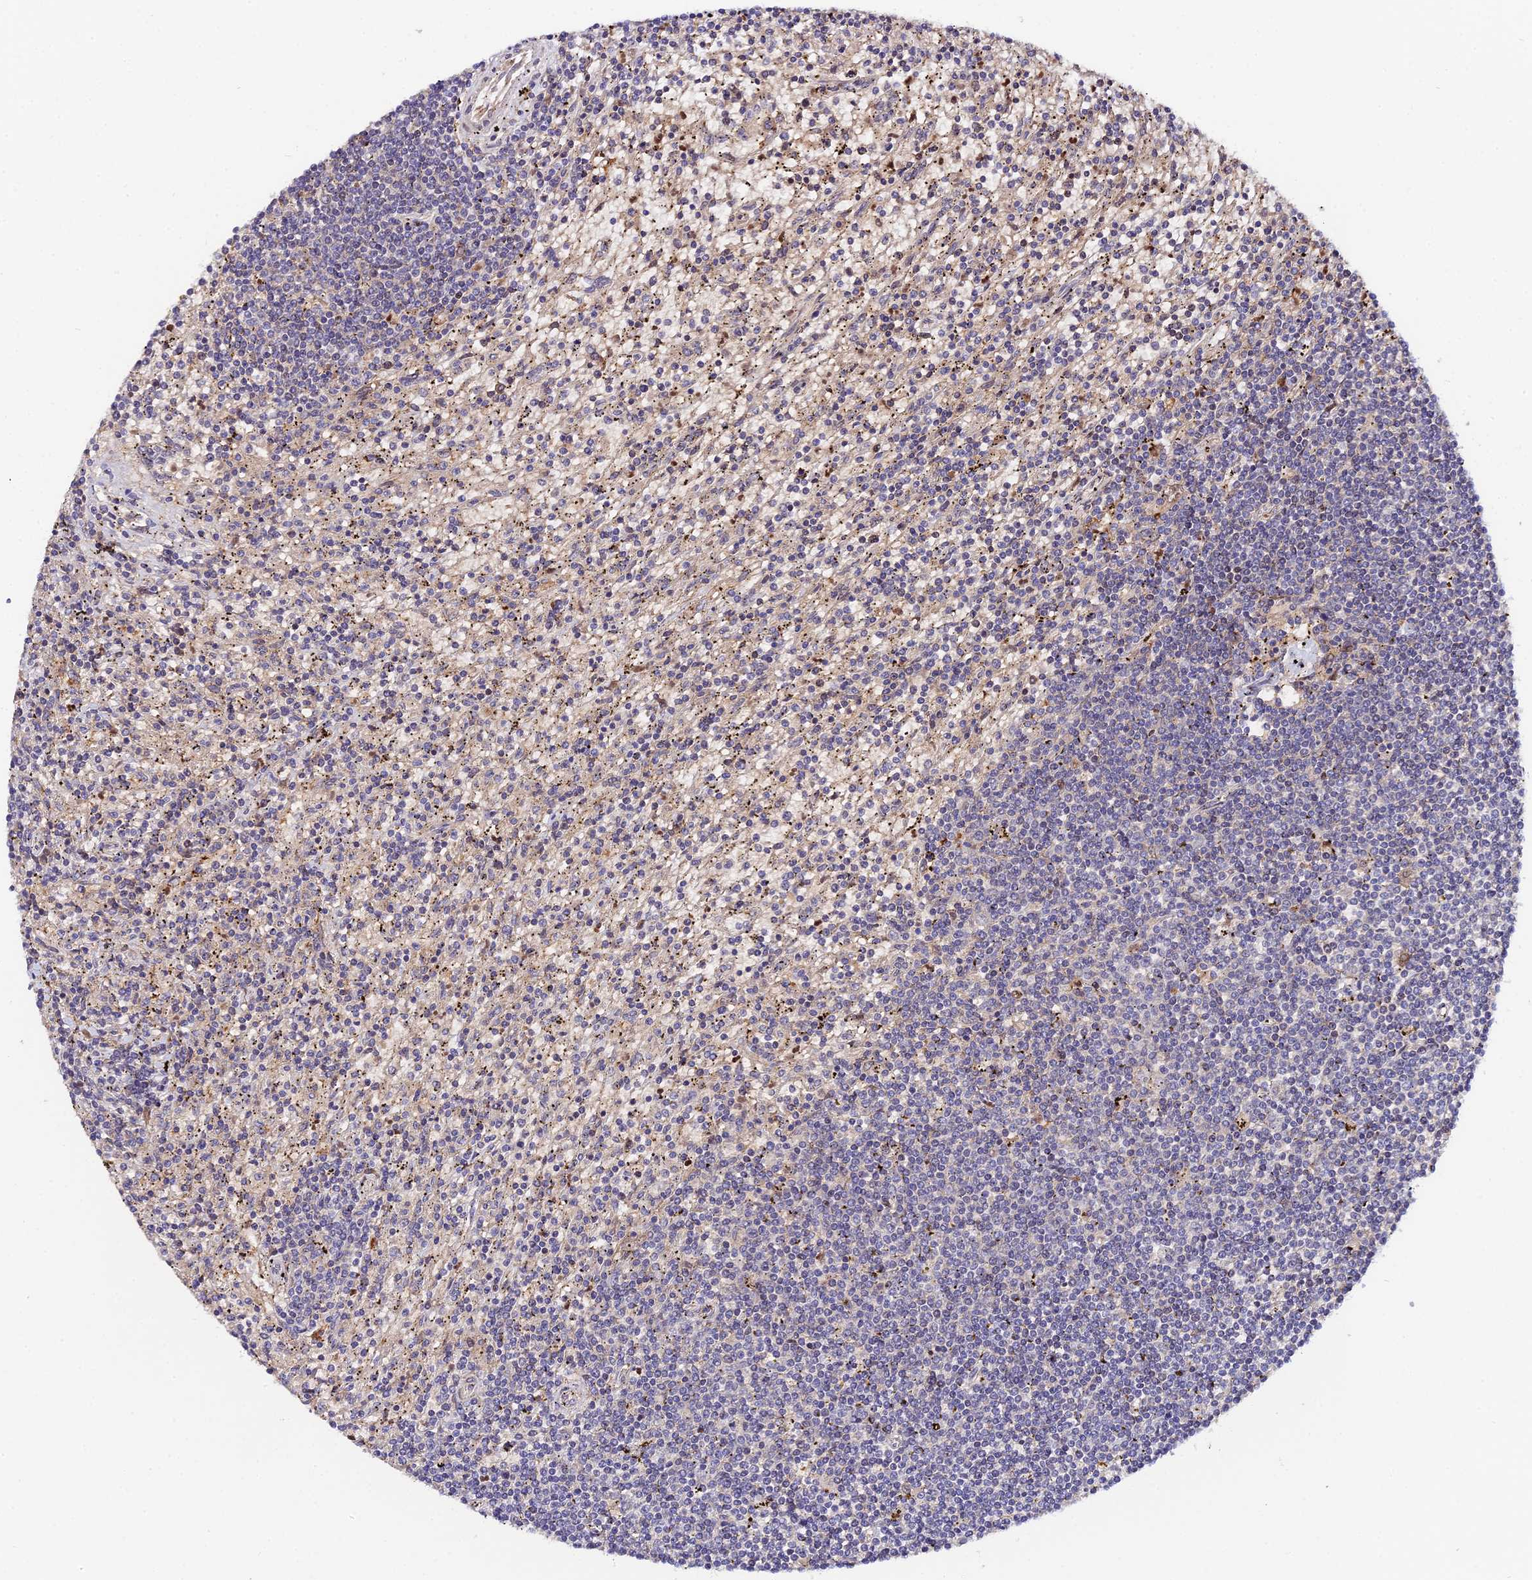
{"staining": {"intensity": "negative", "quantity": "none", "location": "none"}, "tissue": "lymphoma", "cell_type": "Tumor cells", "image_type": "cancer", "snomed": [{"axis": "morphology", "description": "Malignant lymphoma, non-Hodgkin's type, Low grade"}, {"axis": "topography", "description": "Spleen"}], "caption": "This histopathology image is of lymphoma stained with immunohistochemistry to label a protein in brown with the nuclei are counter-stained blue. There is no expression in tumor cells.", "gene": "ZBED8", "patient": {"sex": "male", "age": 76}}